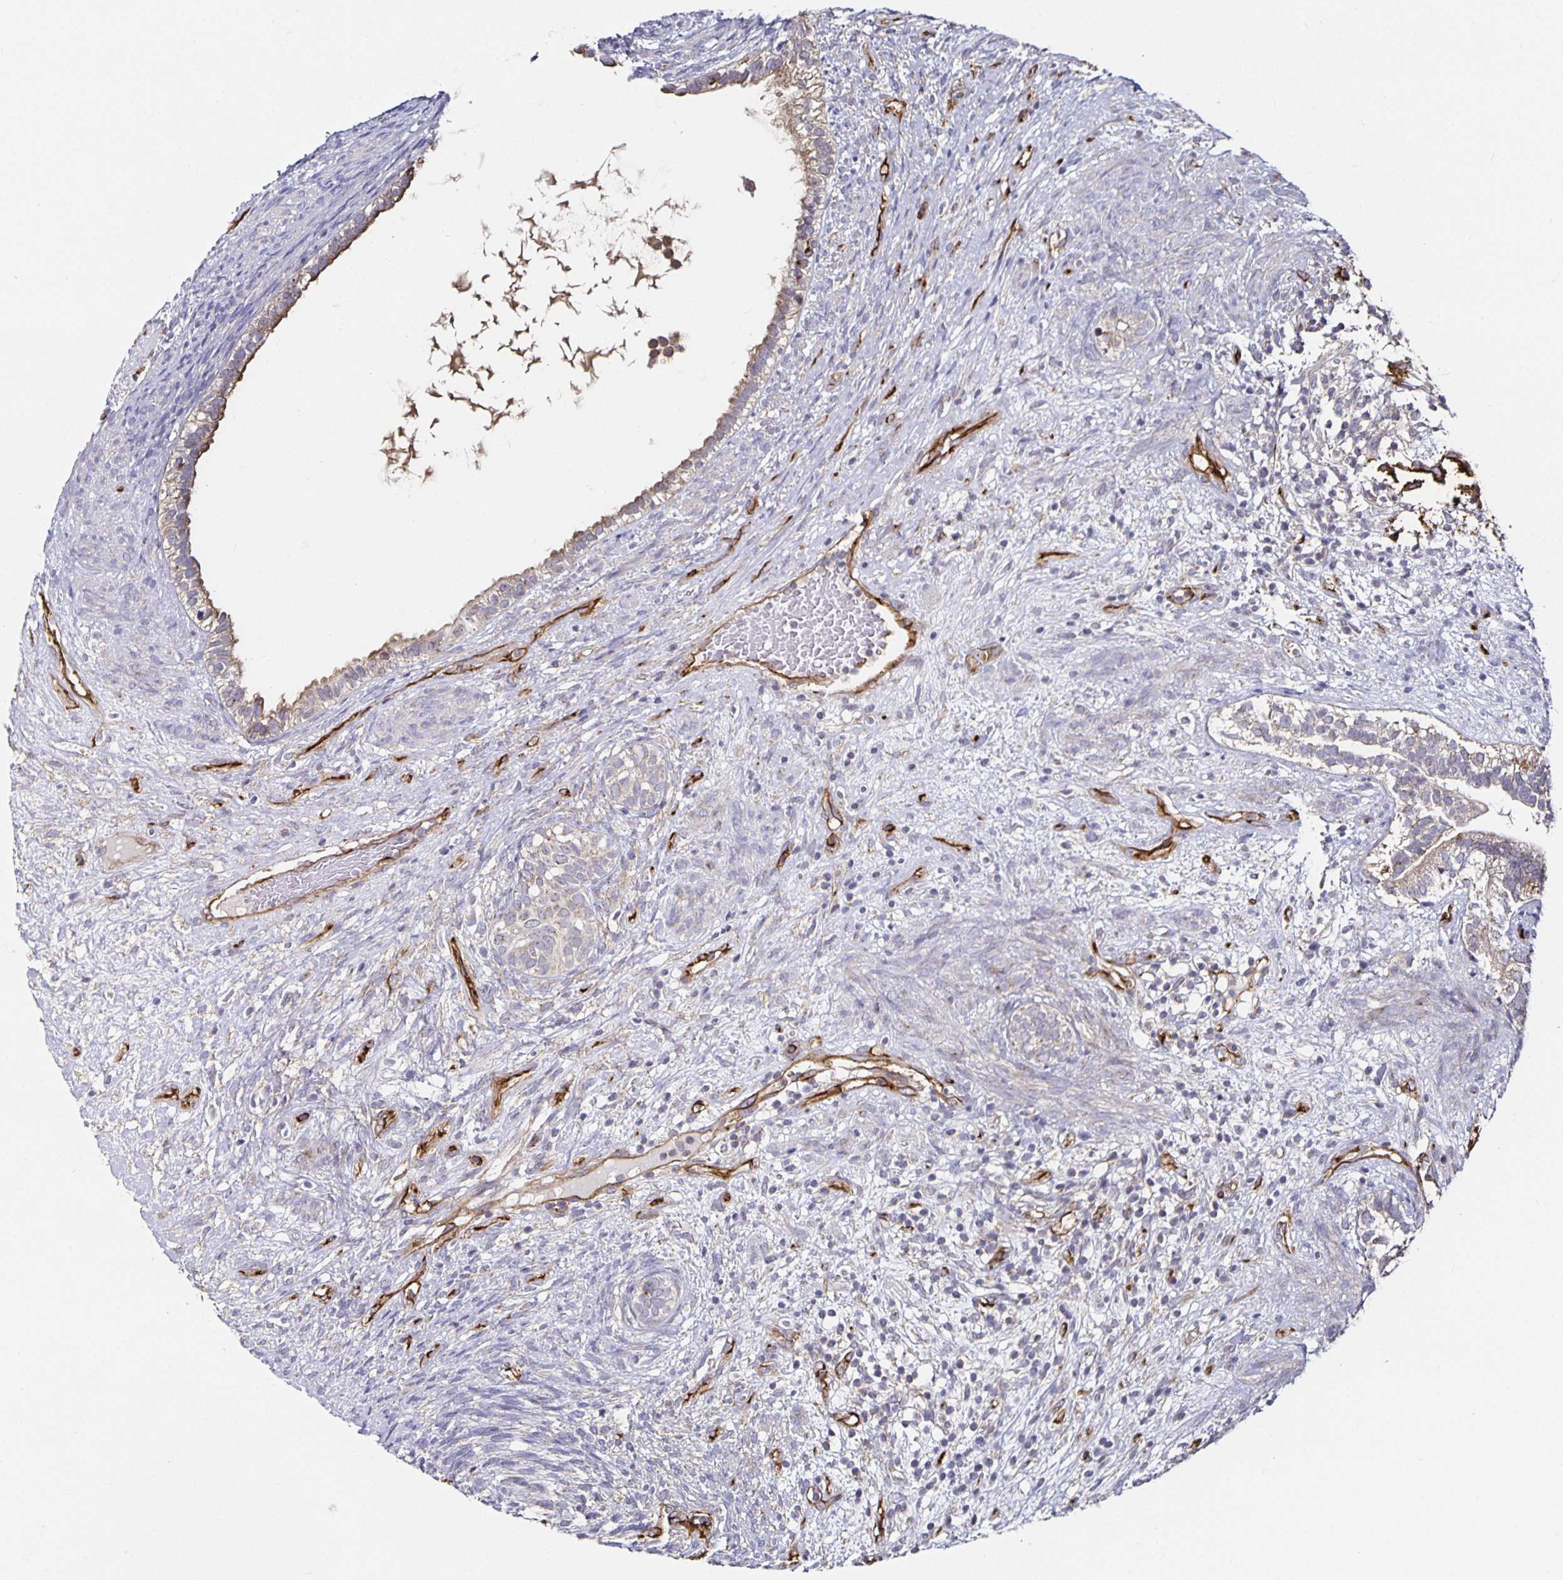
{"staining": {"intensity": "negative", "quantity": "none", "location": "none"}, "tissue": "testis cancer", "cell_type": "Tumor cells", "image_type": "cancer", "snomed": [{"axis": "morphology", "description": "Seminoma, NOS"}, {"axis": "morphology", "description": "Carcinoma, Embryonal, NOS"}, {"axis": "topography", "description": "Testis"}], "caption": "This image is of testis cancer stained with immunohistochemistry to label a protein in brown with the nuclei are counter-stained blue. There is no positivity in tumor cells. Nuclei are stained in blue.", "gene": "PODXL", "patient": {"sex": "male", "age": 41}}